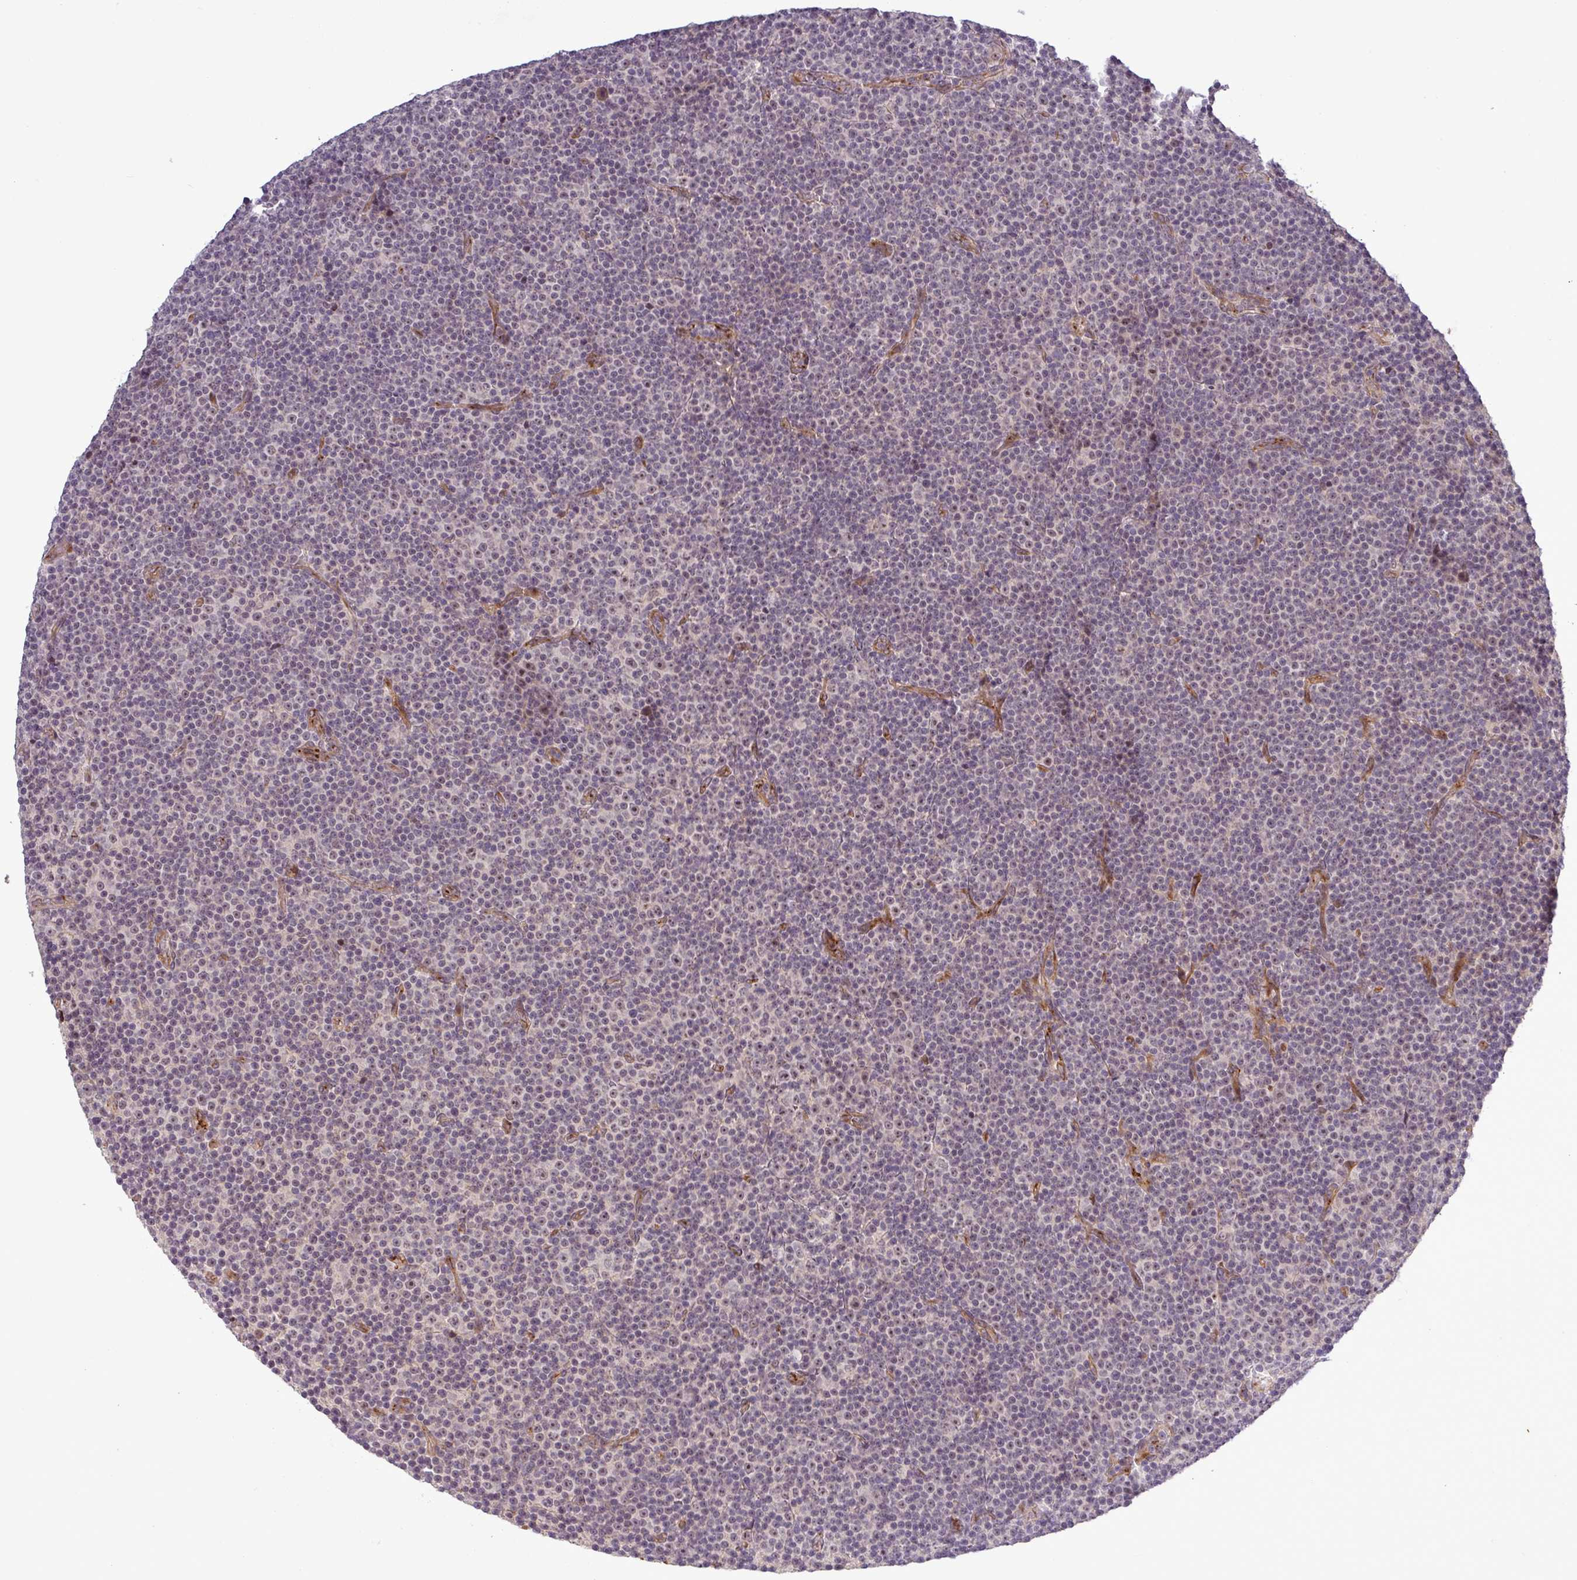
{"staining": {"intensity": "negative", "quantity": "none", "location": "none"}, "tissue": "lymphoma", "cell_type": "Tumor cells", "image_type": "cancer", "snomed": [{"axis": "morphology", "description": "Malignant lymphoma, non-Hodgkin's type, Low grade"}, {"axis": "topography", "description": "Lymph node"}], "caption": "Immunohistochemistry photomicrograph of neoplastic tissue: lymphoma stained with DAB displays no significant protein positivity in tumor cells.", "gene": "PCDH1", "patient": {"sex": "female", "age": 67}}